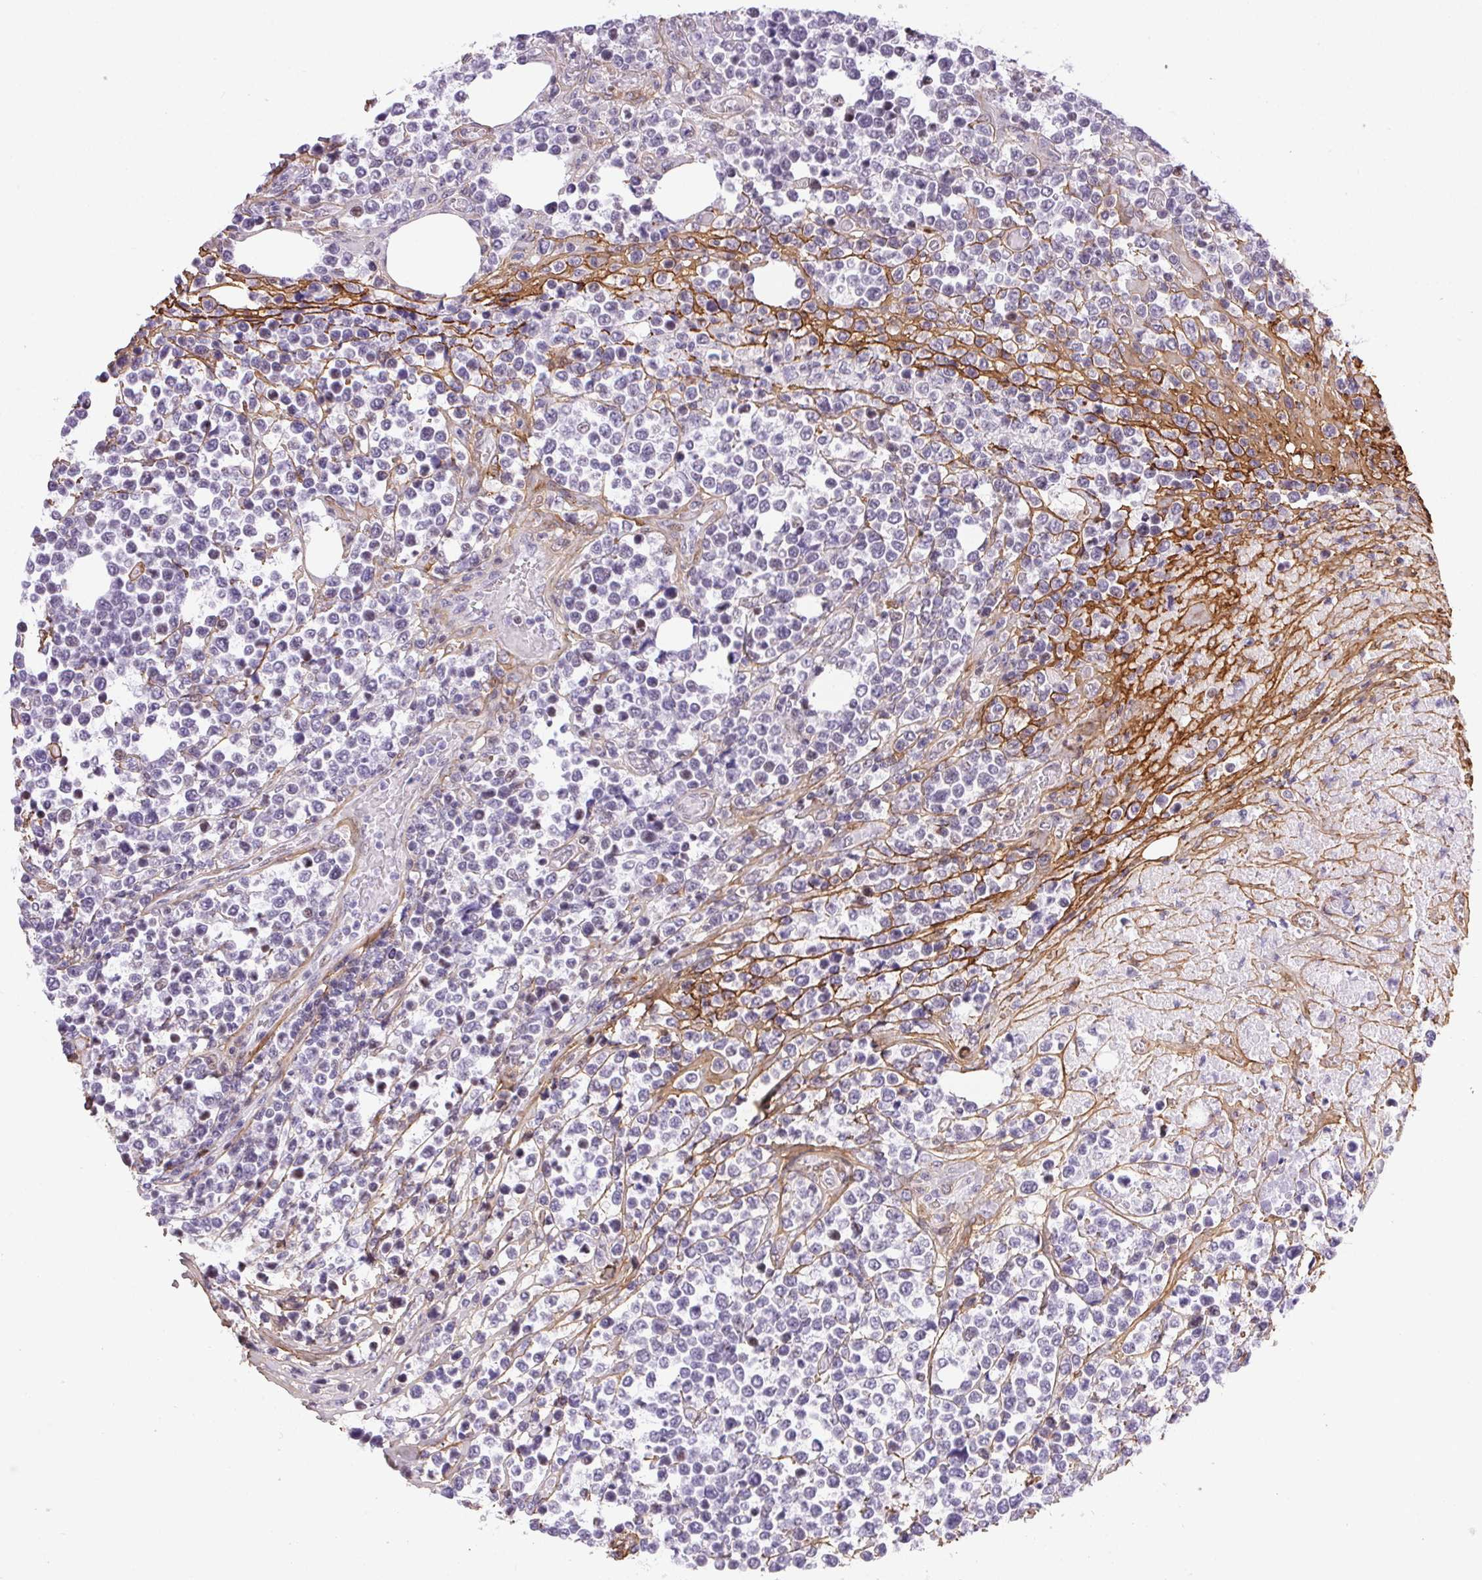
{"staining": {"intensity": "negative", "quantity": "none", "location": "none"}, "tissue": "lymphoma", "cell_type": "Tumor cells", "image_type": "cancer", "snomed": [{"axis": "morphology", "description": "Malignant lymphoma, non-Hodgkin's type, High grade"}, {"axis": "topography", "description": "Soft tissue"}], "caption": "An immunohistochemistry micrograph of high-grade malignant lymphoma, non-Hodgkin's type is shown. There is no staining in tumor cells of high-grade malignant lymphoma, non-Hodgkin's type.", "gene": "PDZD2", "patient": {"sex": "female", "age": 56}}